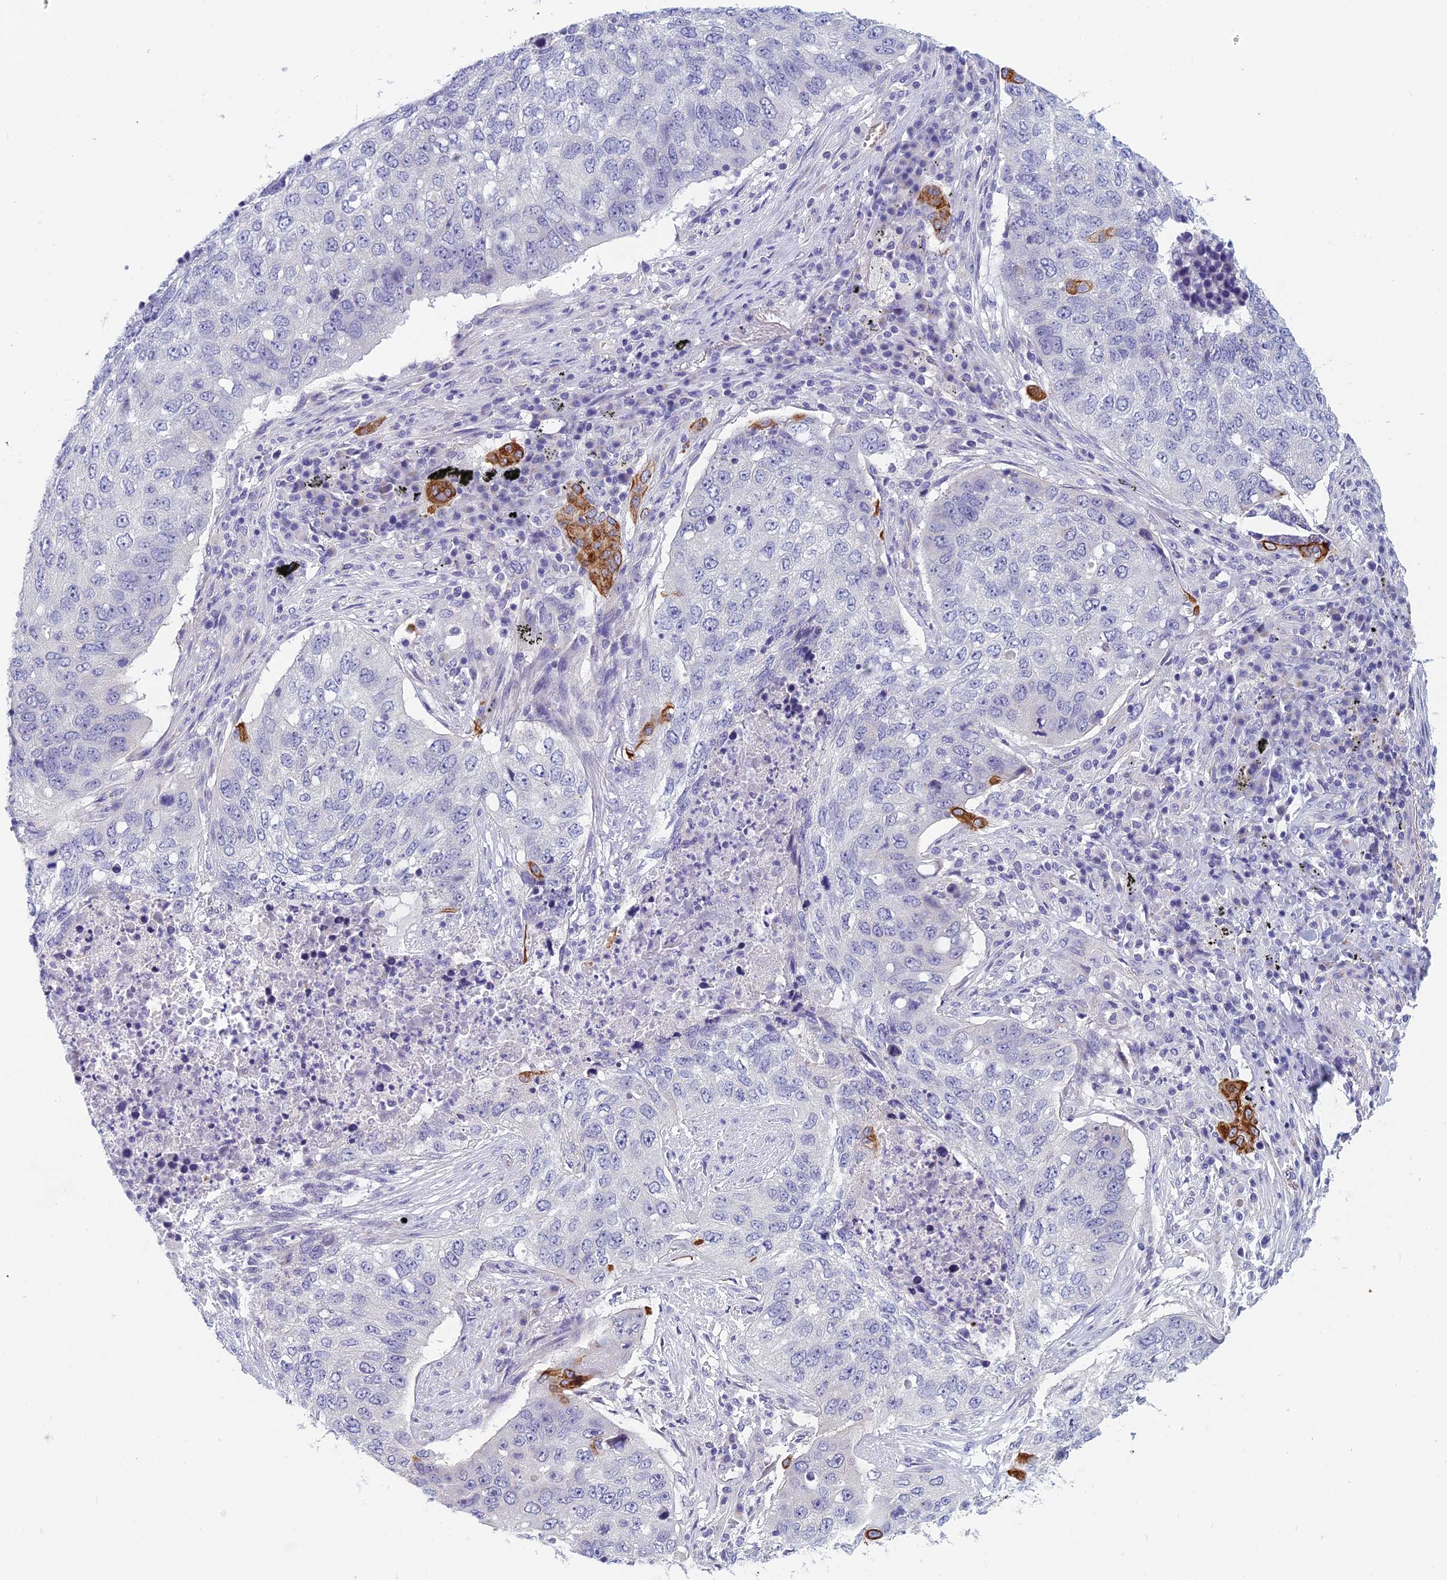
{"staining": {"intensity": "strong", "quantity": "<25%", "location": "cytoplasmic/membranous"}, "tissue": "lung cancer", "cell_type": "Tumor cells", "image_type": "cancer", "snomed": [{"axis": "morphology", "description": "Squamous cell carcinoma, NOS"}, {"axis": "topography", "description": "Lung"}], "caption": "IHC micrograph of human lung cancer (squamous cell carcinoma) stained for a protein (brown), which exhibits medium levels of strong cytoplasmic/membranous staining in approximately <25% of tumor cells.", "gene": "RBM41", "patient": {"sex": "female", "age": 63}}